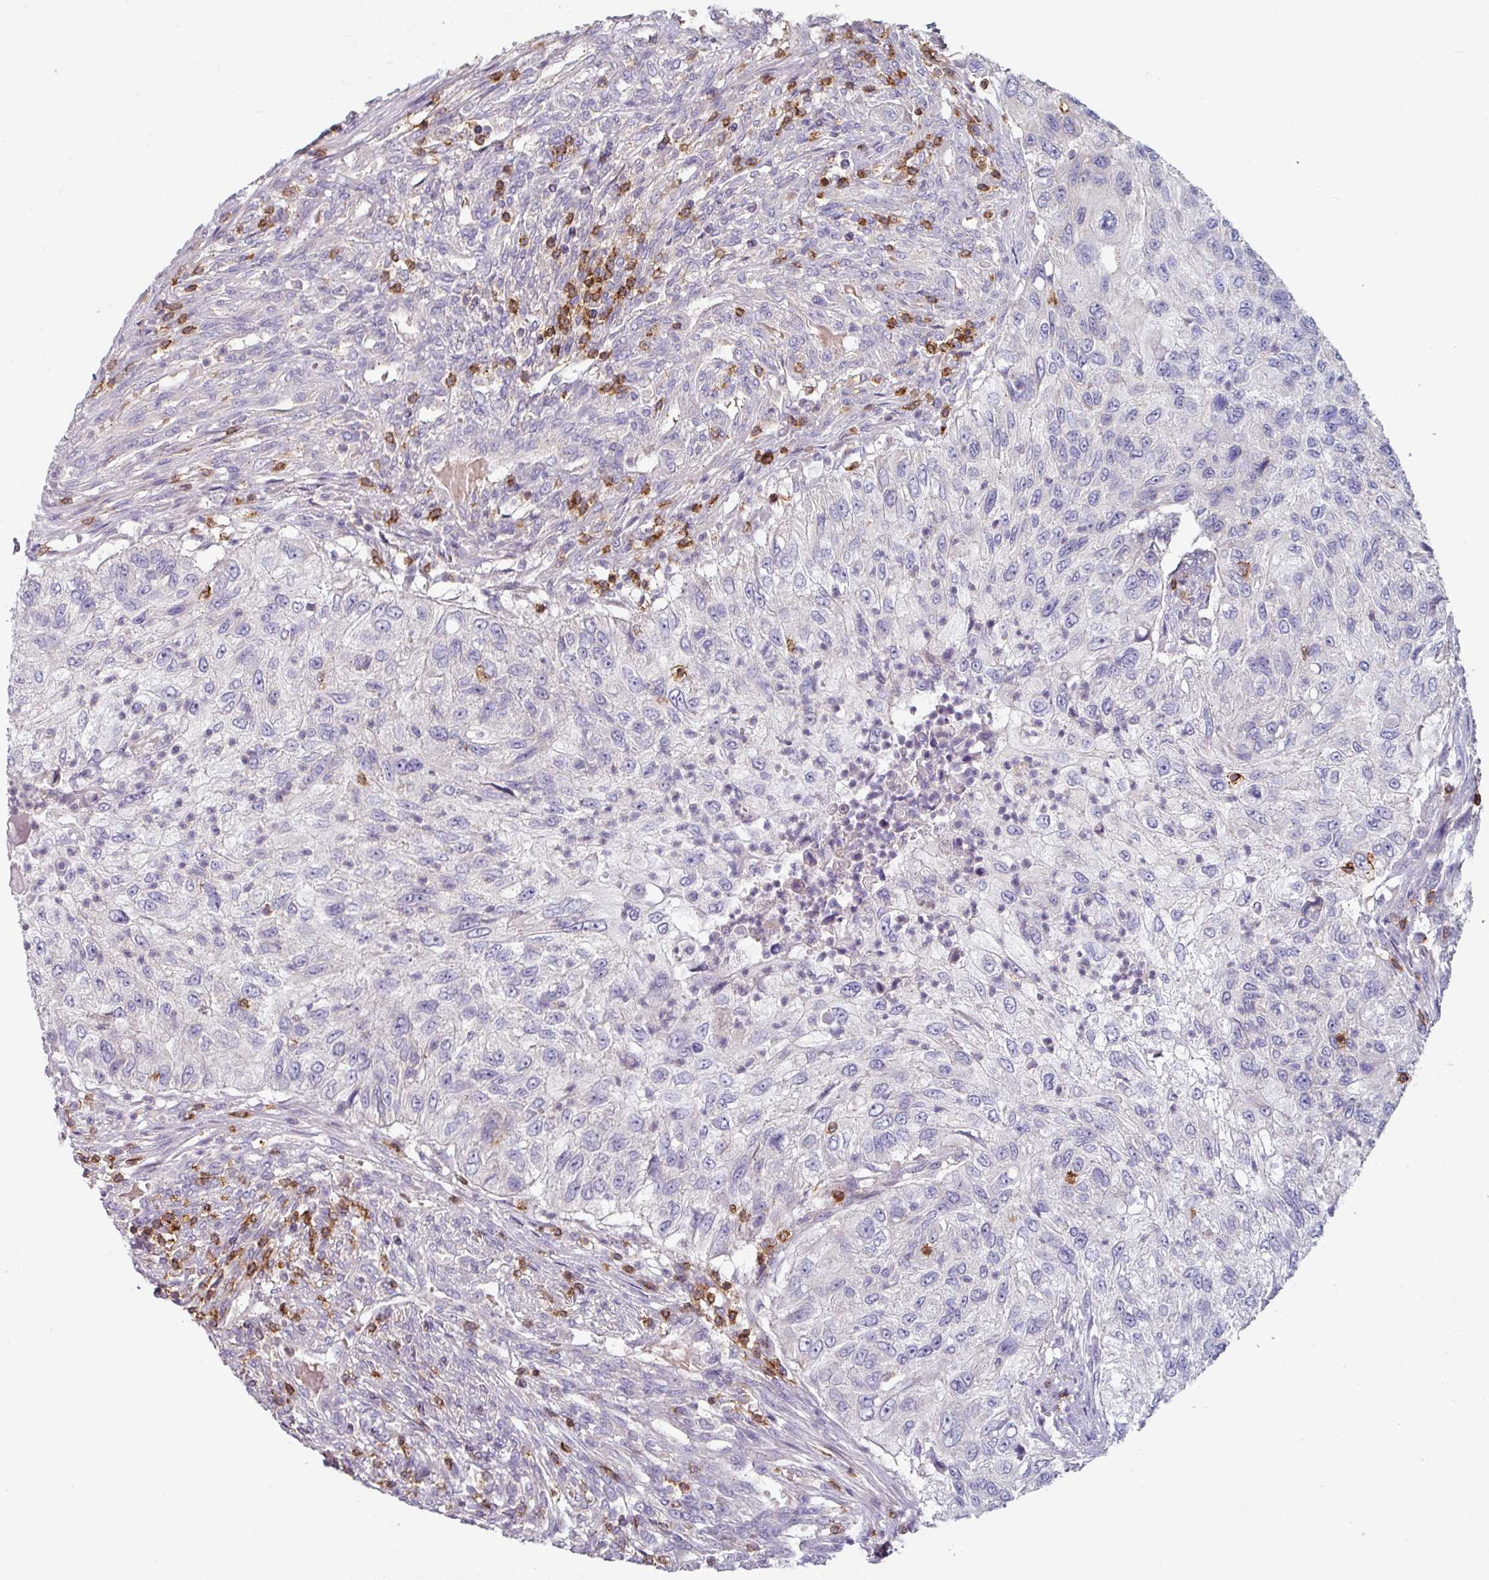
{"staining": {"intensity": "negative", "quantity": "none", "location": "none"}, "tissue": "urothelial cancer", "cell_type": "Tumor cells", "image_type": "cancer", "snomed": [{"axis": "morphology", "description": "Urothelial carcinoma, High grade"}, {"axis": "topography", "description": "Urinary bladder"}], "caption": "A histopathology image of high-grade urothelial carcinoma stained for a protein demonstrates no brown staining in tumor cells.", "gene": "CD3G", "patient": {"sex": "female", "age": 60}}